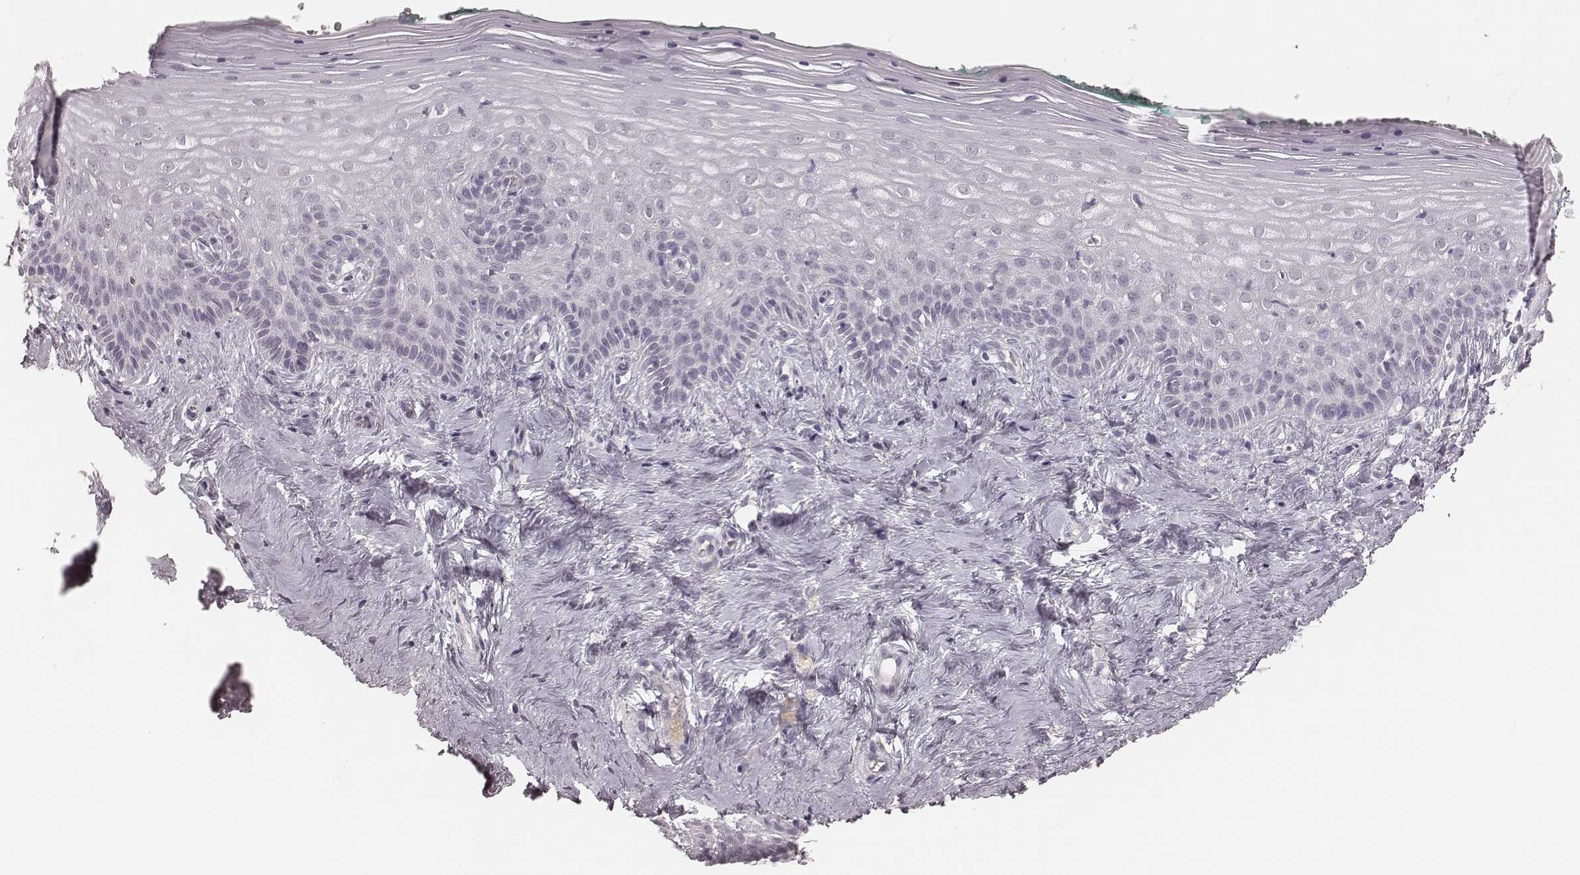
{"staining": {"intensity": "negative", "quantity": "none", "location": "none"}, "tissue": "vagina", "cell_type": "Squamous epithelial cells", "image_type": "normal", "snomed": [{"axis": "morphology", "description": "Normal tissue, NOS"}, {"axis": "topography", "description": "Vagina"}], "caption": "A micrograph of vagina stained for a protein shows no brown staining in squamous epithelial cells.", "gene": "MSX1", "patient": {"sex": "female", "age": 45}}